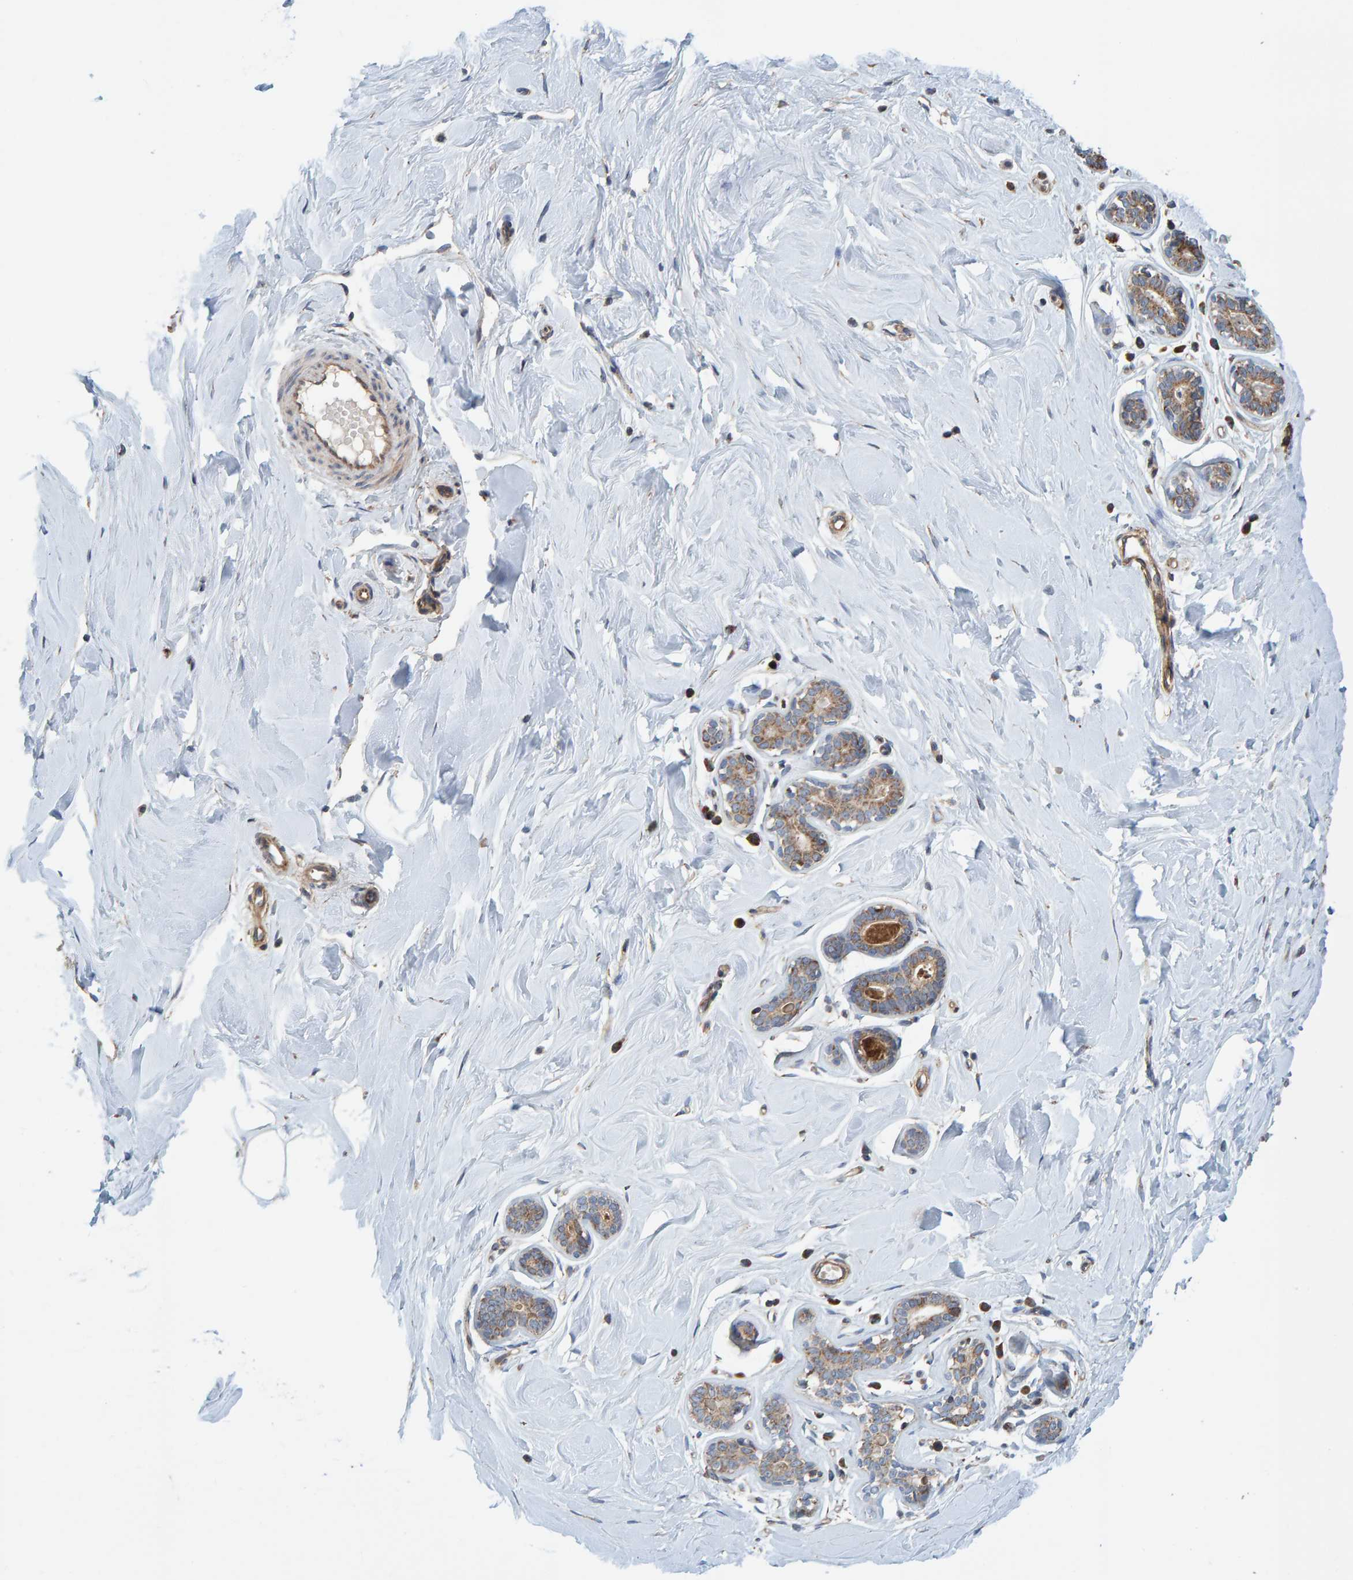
{"staining": {"intensity": "weak", "quantity": "<25%", "location": "cytoplasmic/membranous"}, "tissue": "breast", "cell_type": "Adipocytes", "image_type": "normal", "snomed": [{"axis": "morphology", "description": "Normal tissue, NOS"}, {"axis": "topography", "description": "Breast"}], "caption": "High magnification brightfield microscopy of normal breast stained with DAB (3,3'-diaminobenzidine) (brown) and counterstained with hematoxylin (blue): adipocytes show no significant expression. (IHC, brightfield microscopy, high magnification).", "gene": "MRPL45", "patient": {"sex": "female", "age": 23}}